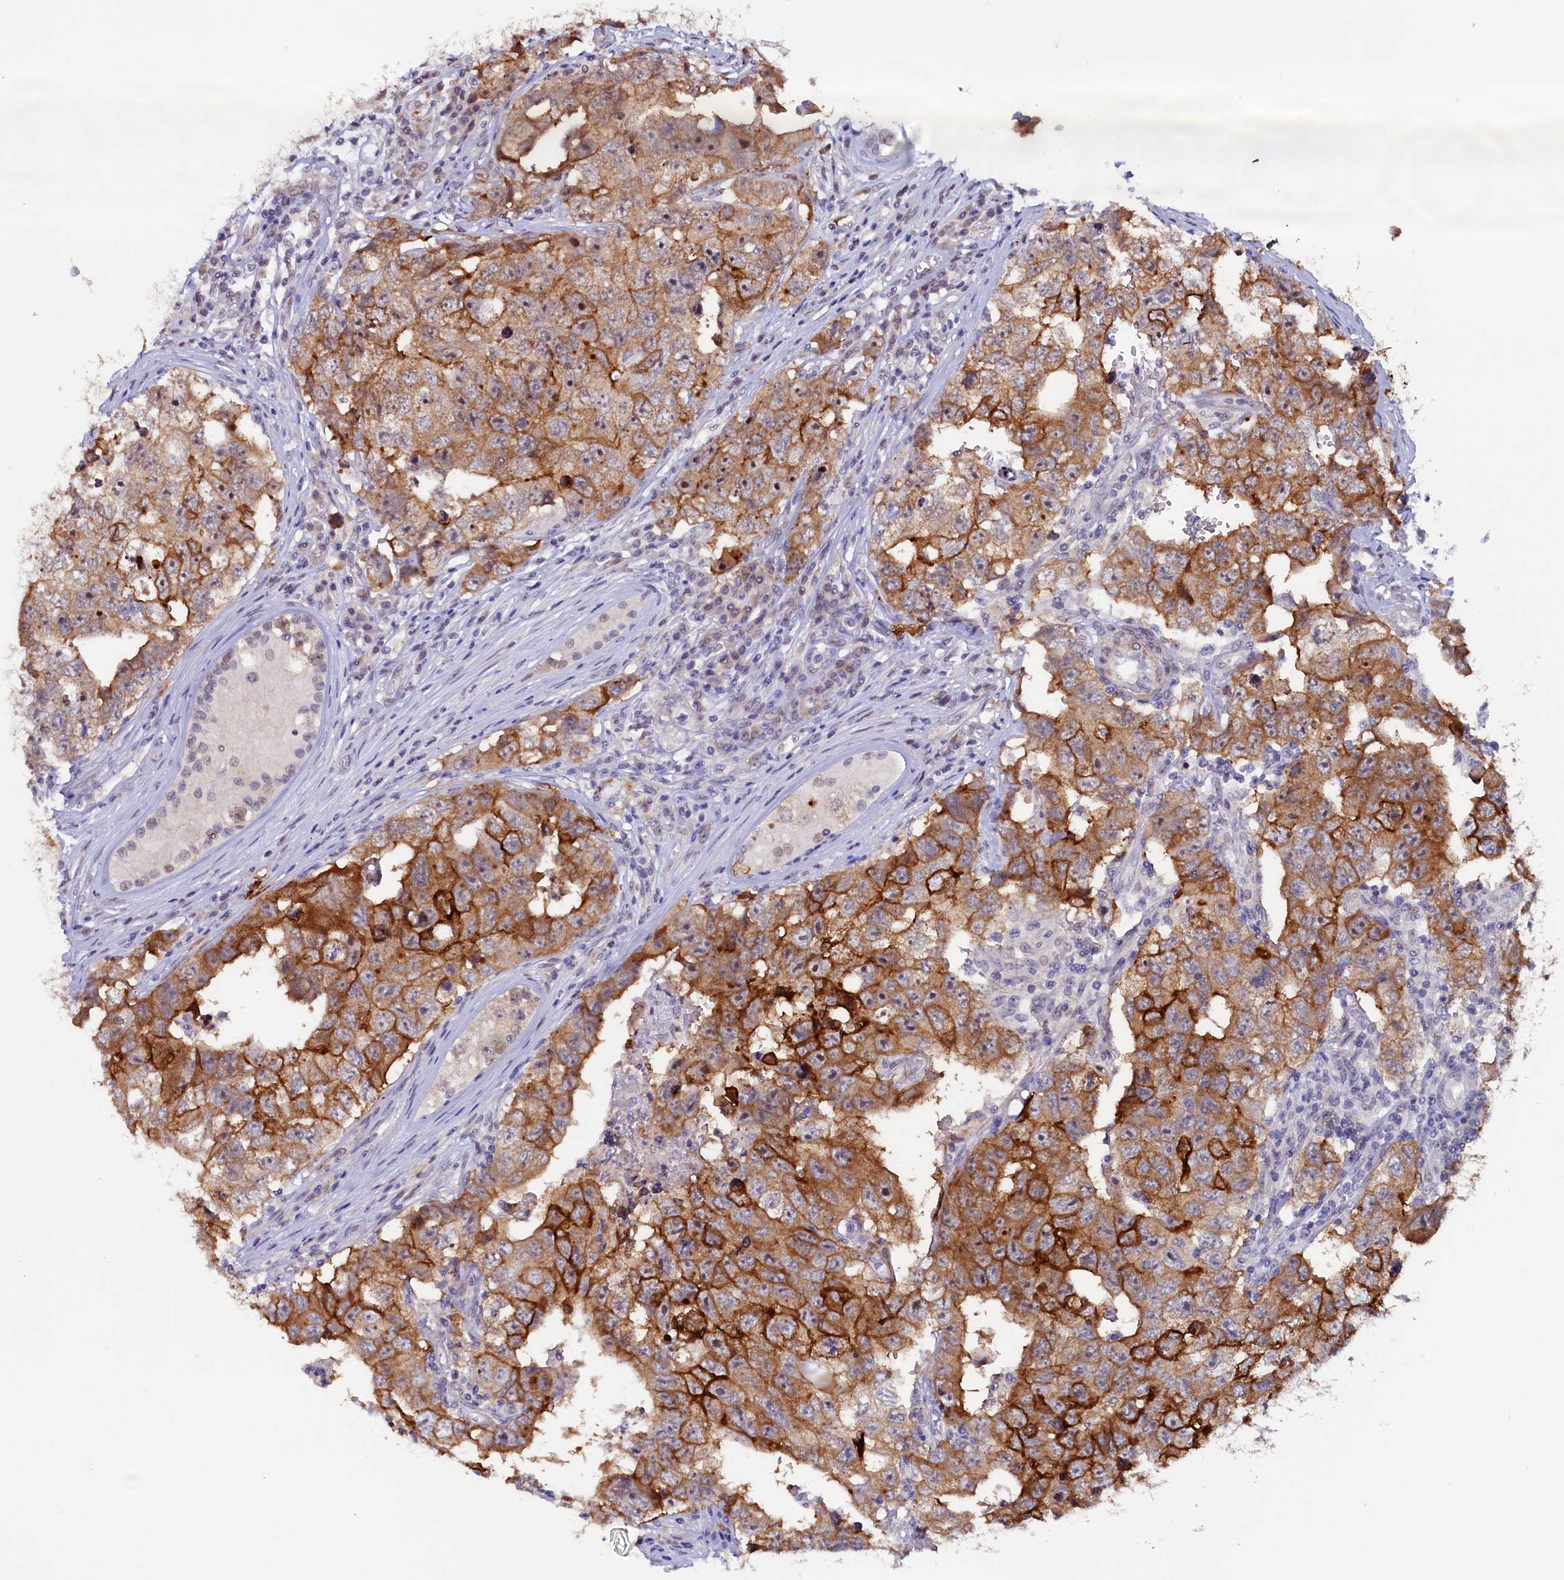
{"staining": {"intensity": "strong", "quantity": "25%-75%", "location": "cytoplasmic/membranous,nuclear"}, "tissue": "testis cancer", "cell_type": "Tumor cells", "image_type": "cancer", "snomed": [{"axis": "morphology", "description": "Carcinoma, Embryonal, NOS"}, {"axis": "topography", "description": "Testis"}], "caption": "Immunohistochemical staining of human testis embryonal carcinoma shows high levels of strong cytoplasmic/membranous and nuclear protein staining in approximately 25%-75% of tumor cells.", "gene": "PACSIN3", "patient": {"sex": "male", "age": 17}}